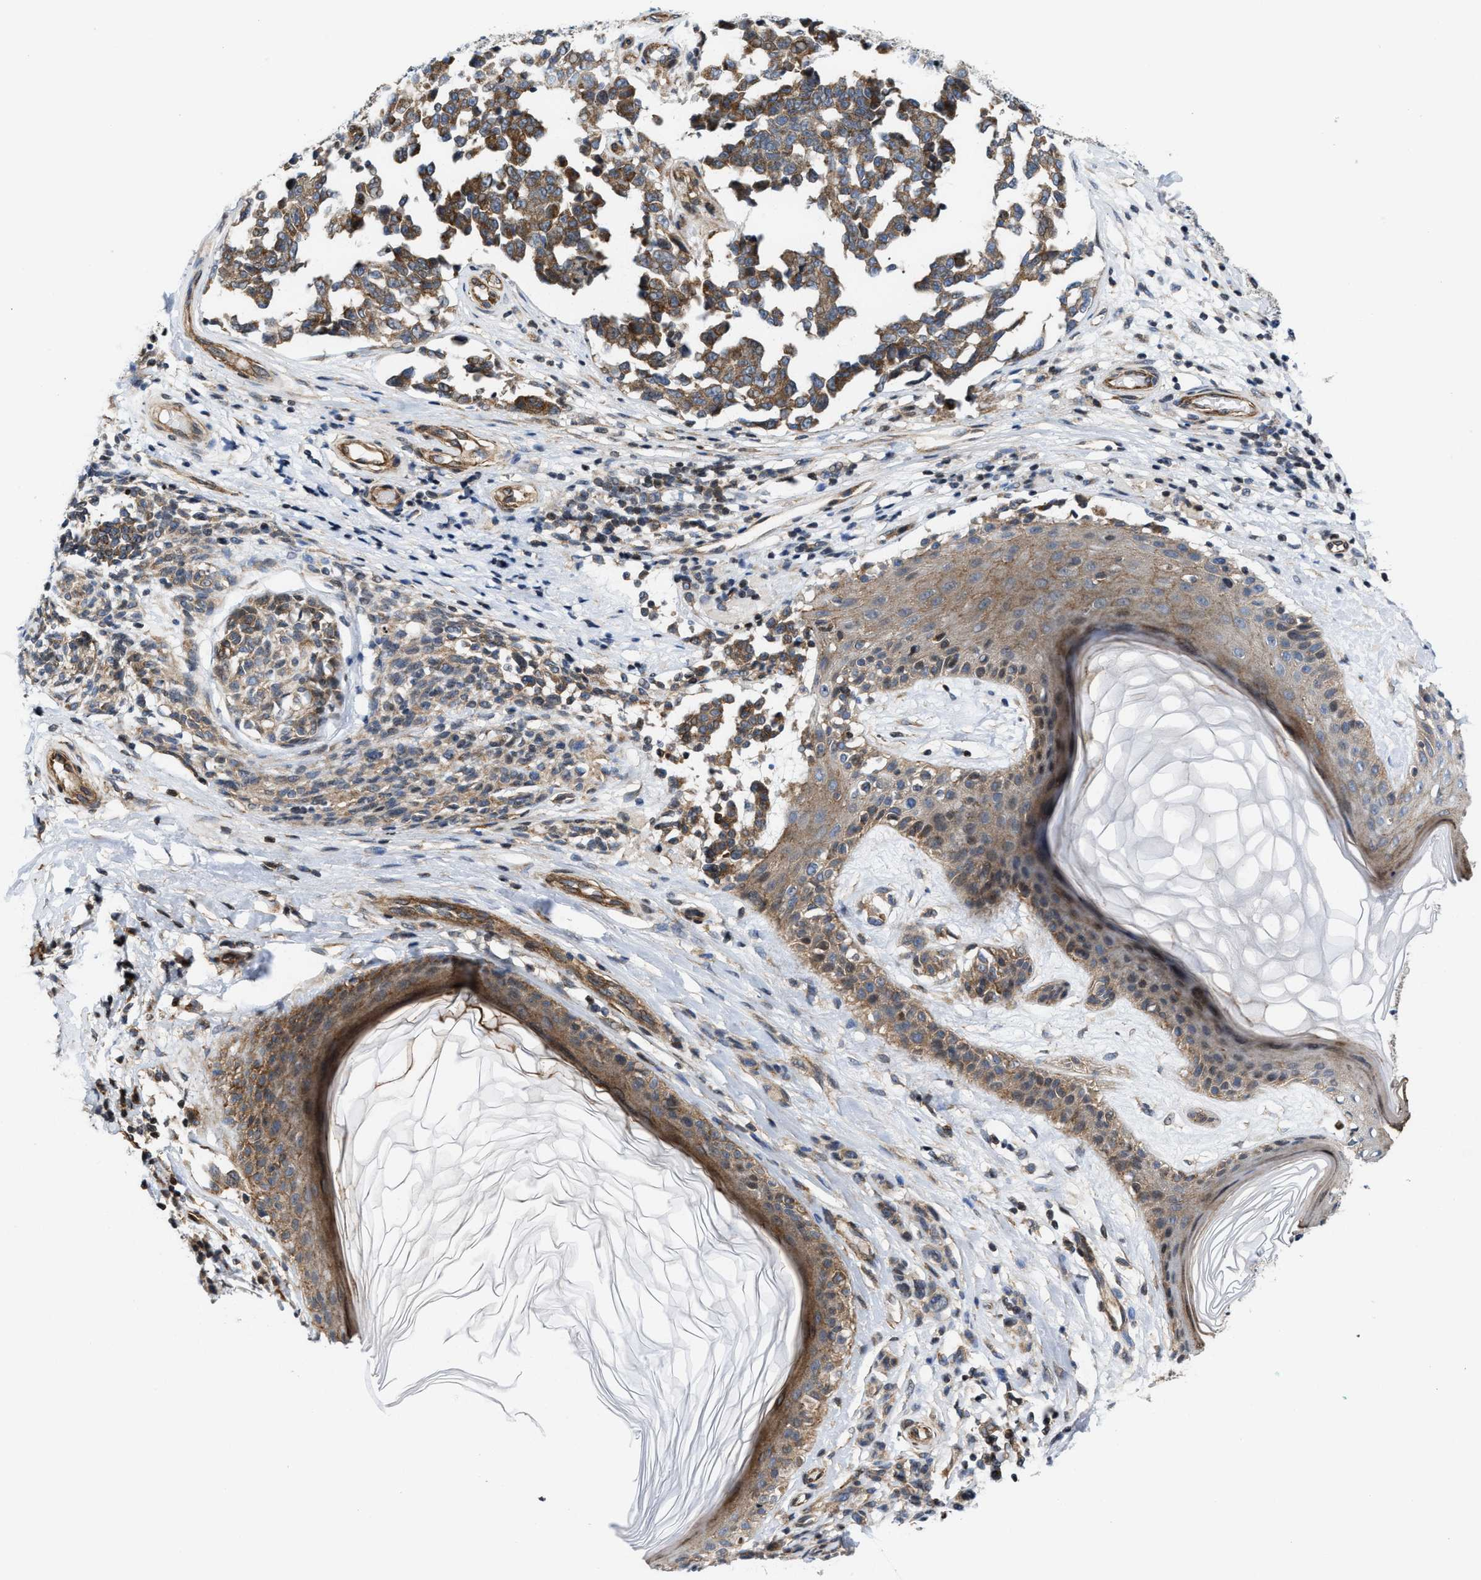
{"staining": {"intensity": "moderate", "quantity": ">75%", "location": "cytoplasmic/membranous"}, "tissue": "melanoma", "cell_type": "Tumor cells", "image_type": "cancer", "snomed": [{"axis": "morphology", "description": "Malignant melanoma, NOS"}, {"axis": "topography", "description": "Skin"}], "caption": "Brown immunohistochemical staining in malignant melanoma exhibits moderate cytoplasmic/membranous expression in about >75% of tumor cells.", "gene": "TGFB1I1", "patient": {"sex": "female", "age": 64}}